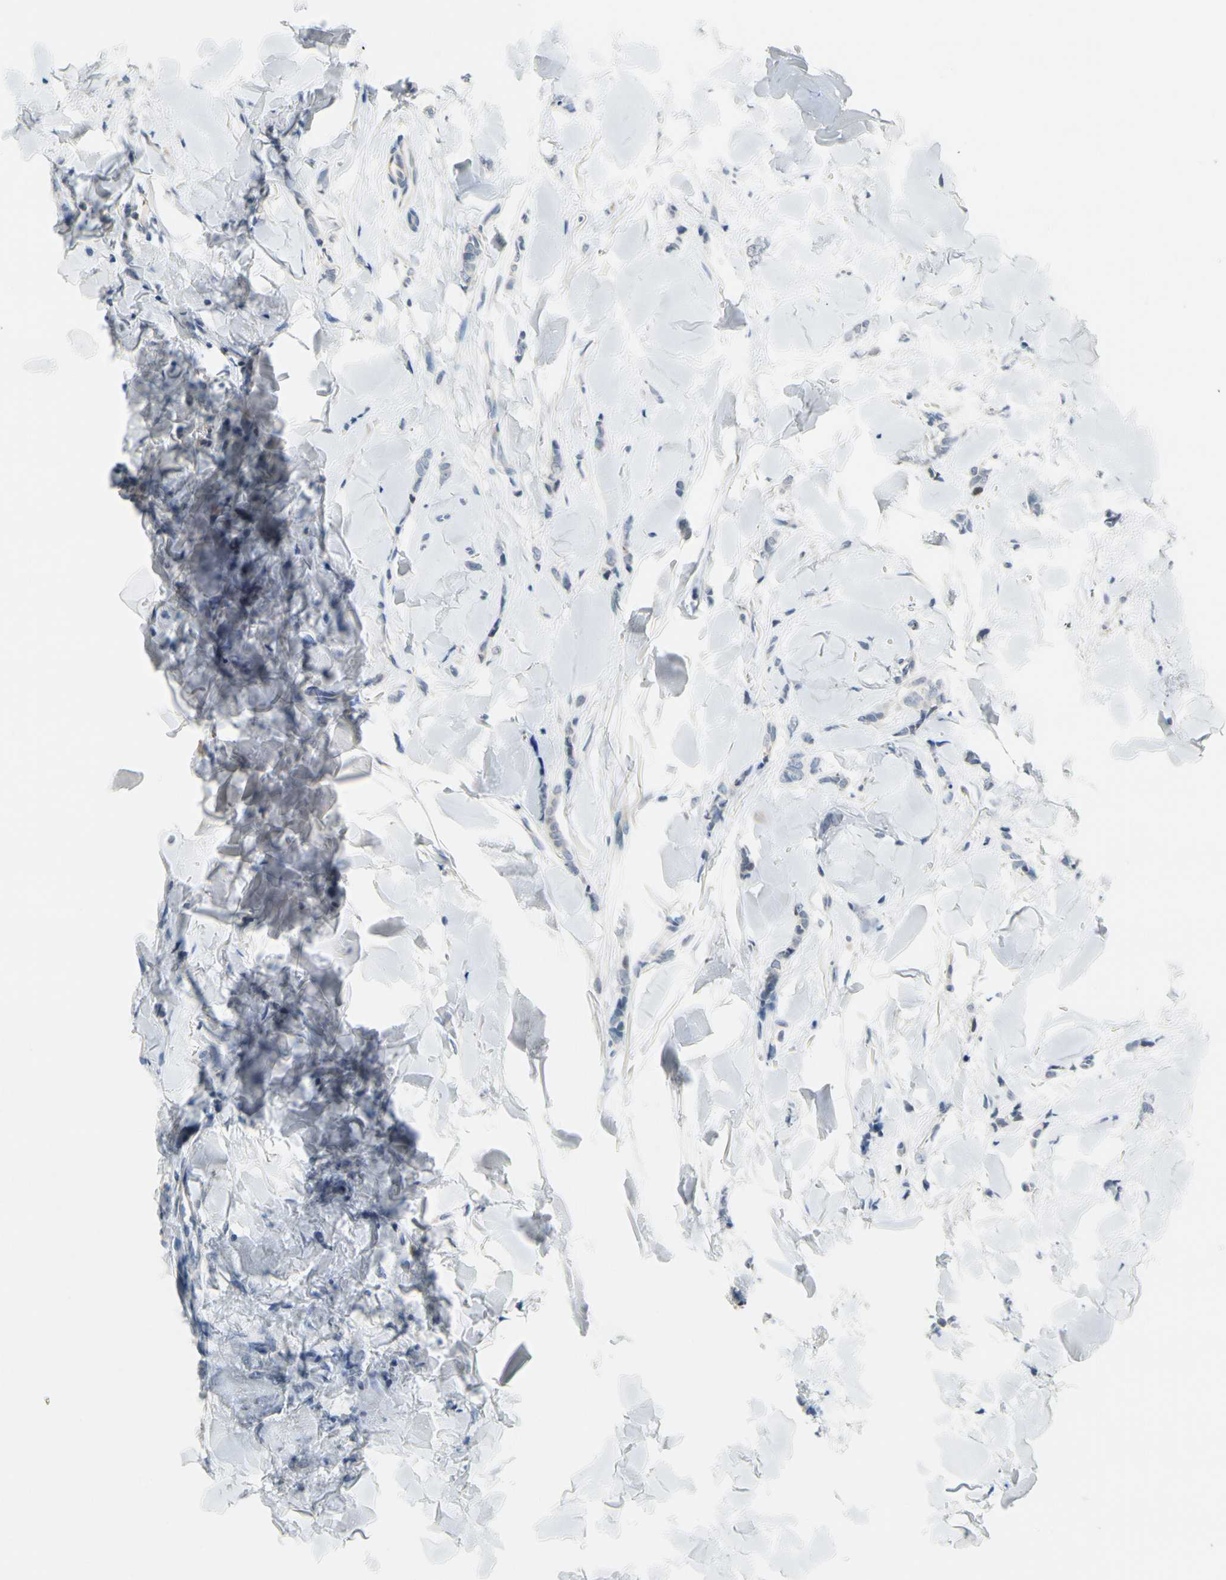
{"staining": {"intensity": "negative", "quantity": "none", "location": "none"}, "tissue": "breast cancer", "cell_type": "Tumor cells", "image_type": "cancer", "snomed": [{"axis": "morphology", "description": "Lobular carcinoma"}, {"axis": "topography", "description": "Skin"}, {"axis": "topography", "description": "Breast"}], "caption": "Breast cancer (lobular carcinoma) stained for a protein using immunohistochemistry (IHC) displays no positivity tumor cells.", "gene": "CNDP1", "patient": {"sex": "female", "age": 46}}